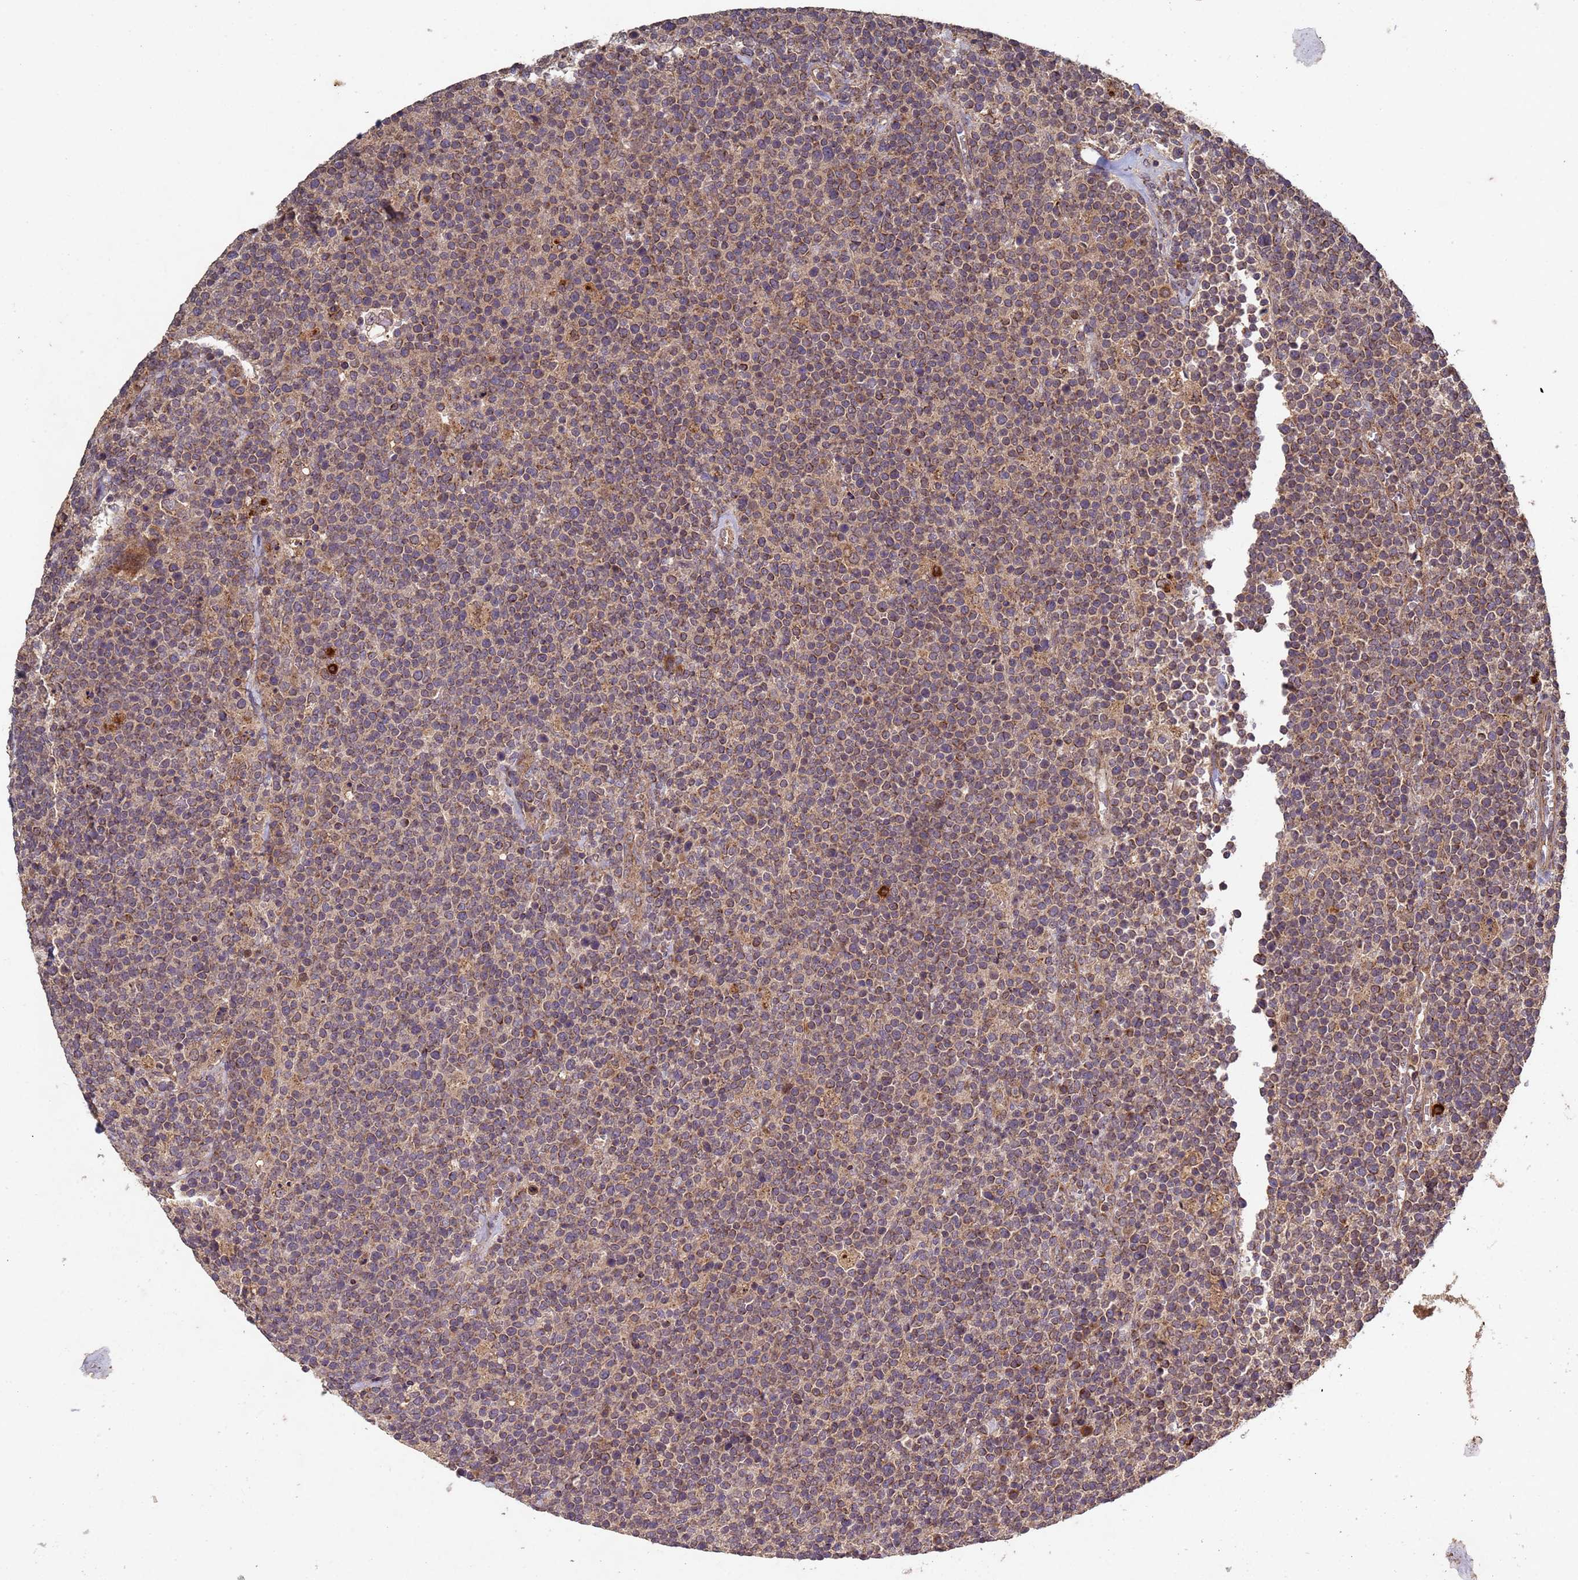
{"staining": {"intensity": "moderate", "quantity": ">75%", "location": "cytoplasmic/membranous"}, "tissue": "lymphoma", "cell_type": "Tumor cells", "image_type": "cancer", "snomed": [{"axis": "morphology", "description": "Malignant lymphoma, non-Hodgkin's type, High grade"}, {"axis": "topography", "description": "Lymph node"}], "caption": "High-grade malignant lymphoma, non-Hodgkin's type stained for a protein (brown) exhibits moderate cytoplasmic/membranous positive expression in approximately >75% of tumor cells.", "gene": "FASTKD1", "patient": {"sex": "male", "age": 61}}